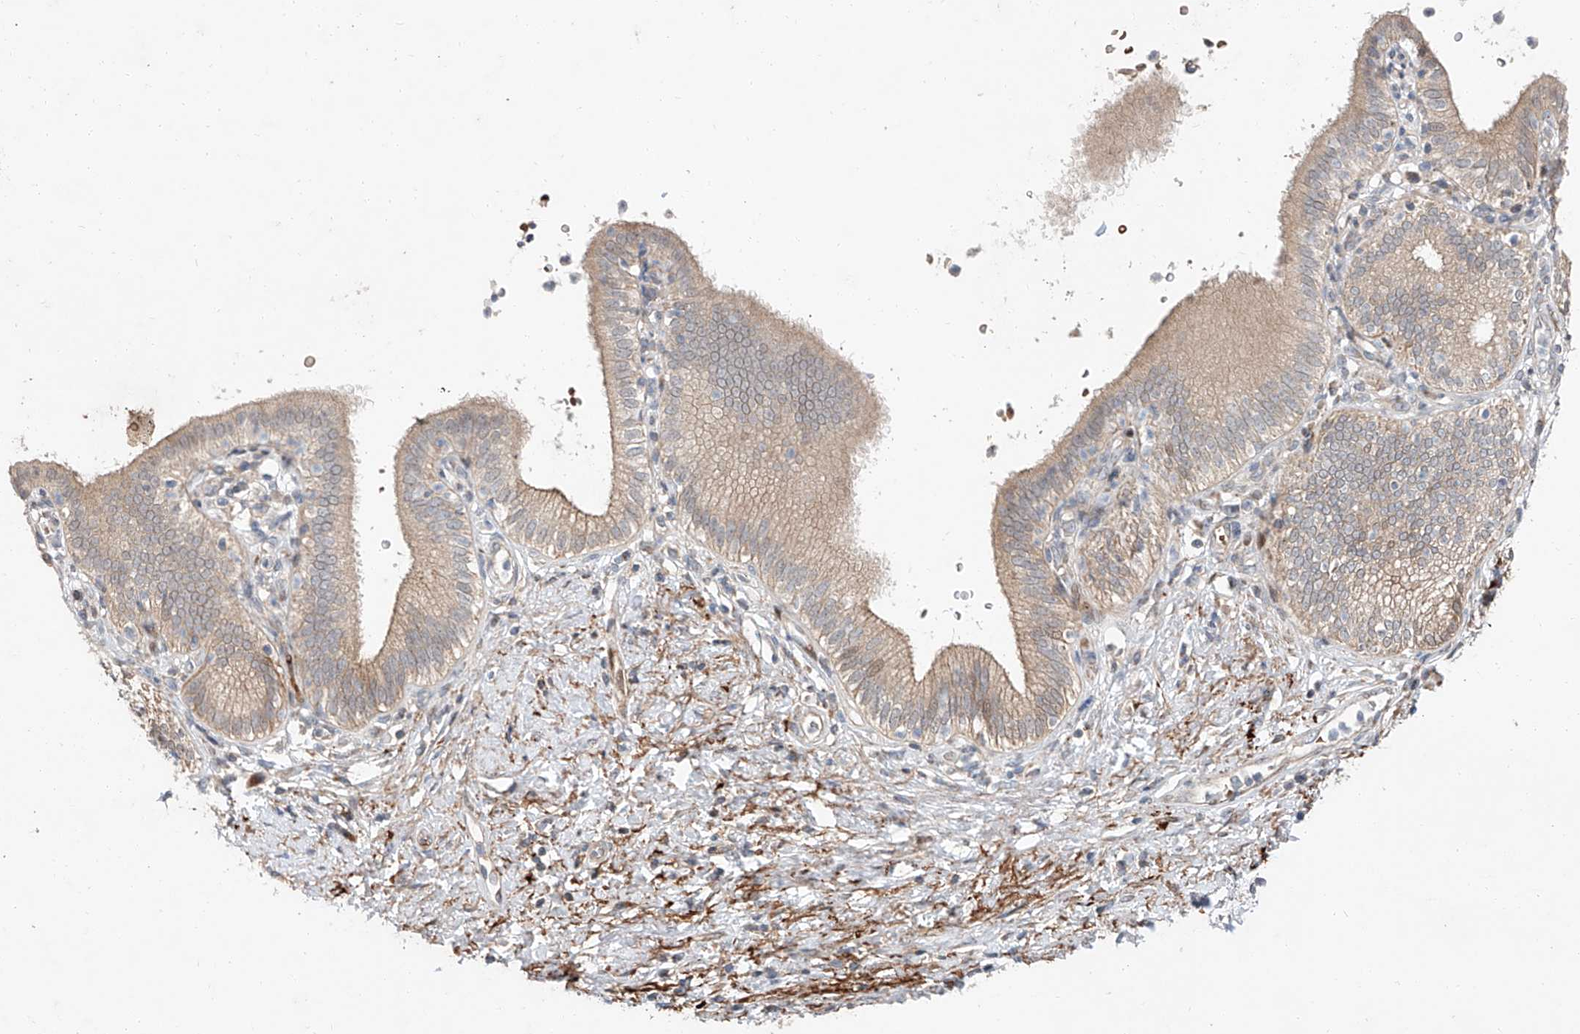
{"staining": {"intensity": "weak", "quantity": "25%-75%", "location": "cytoplasmic/membranous"}, "tissue": "pancreatic cancer", "cell_type": "Tumor cells", "image_type": "cancer", "snomed": [{"axis": "morphology", "description": "Adenocarcinoma, NOS"}, {"axis": "topography", "description": "Pancreas"}], "caption": "Protein staining of pancreatic cancer tissue shows weak cytoplasmic/membranous positivity in approximately 25%-75% of tumor cells.", "gene": "USF3", "patient": {"sex": "female", "age": 73}}